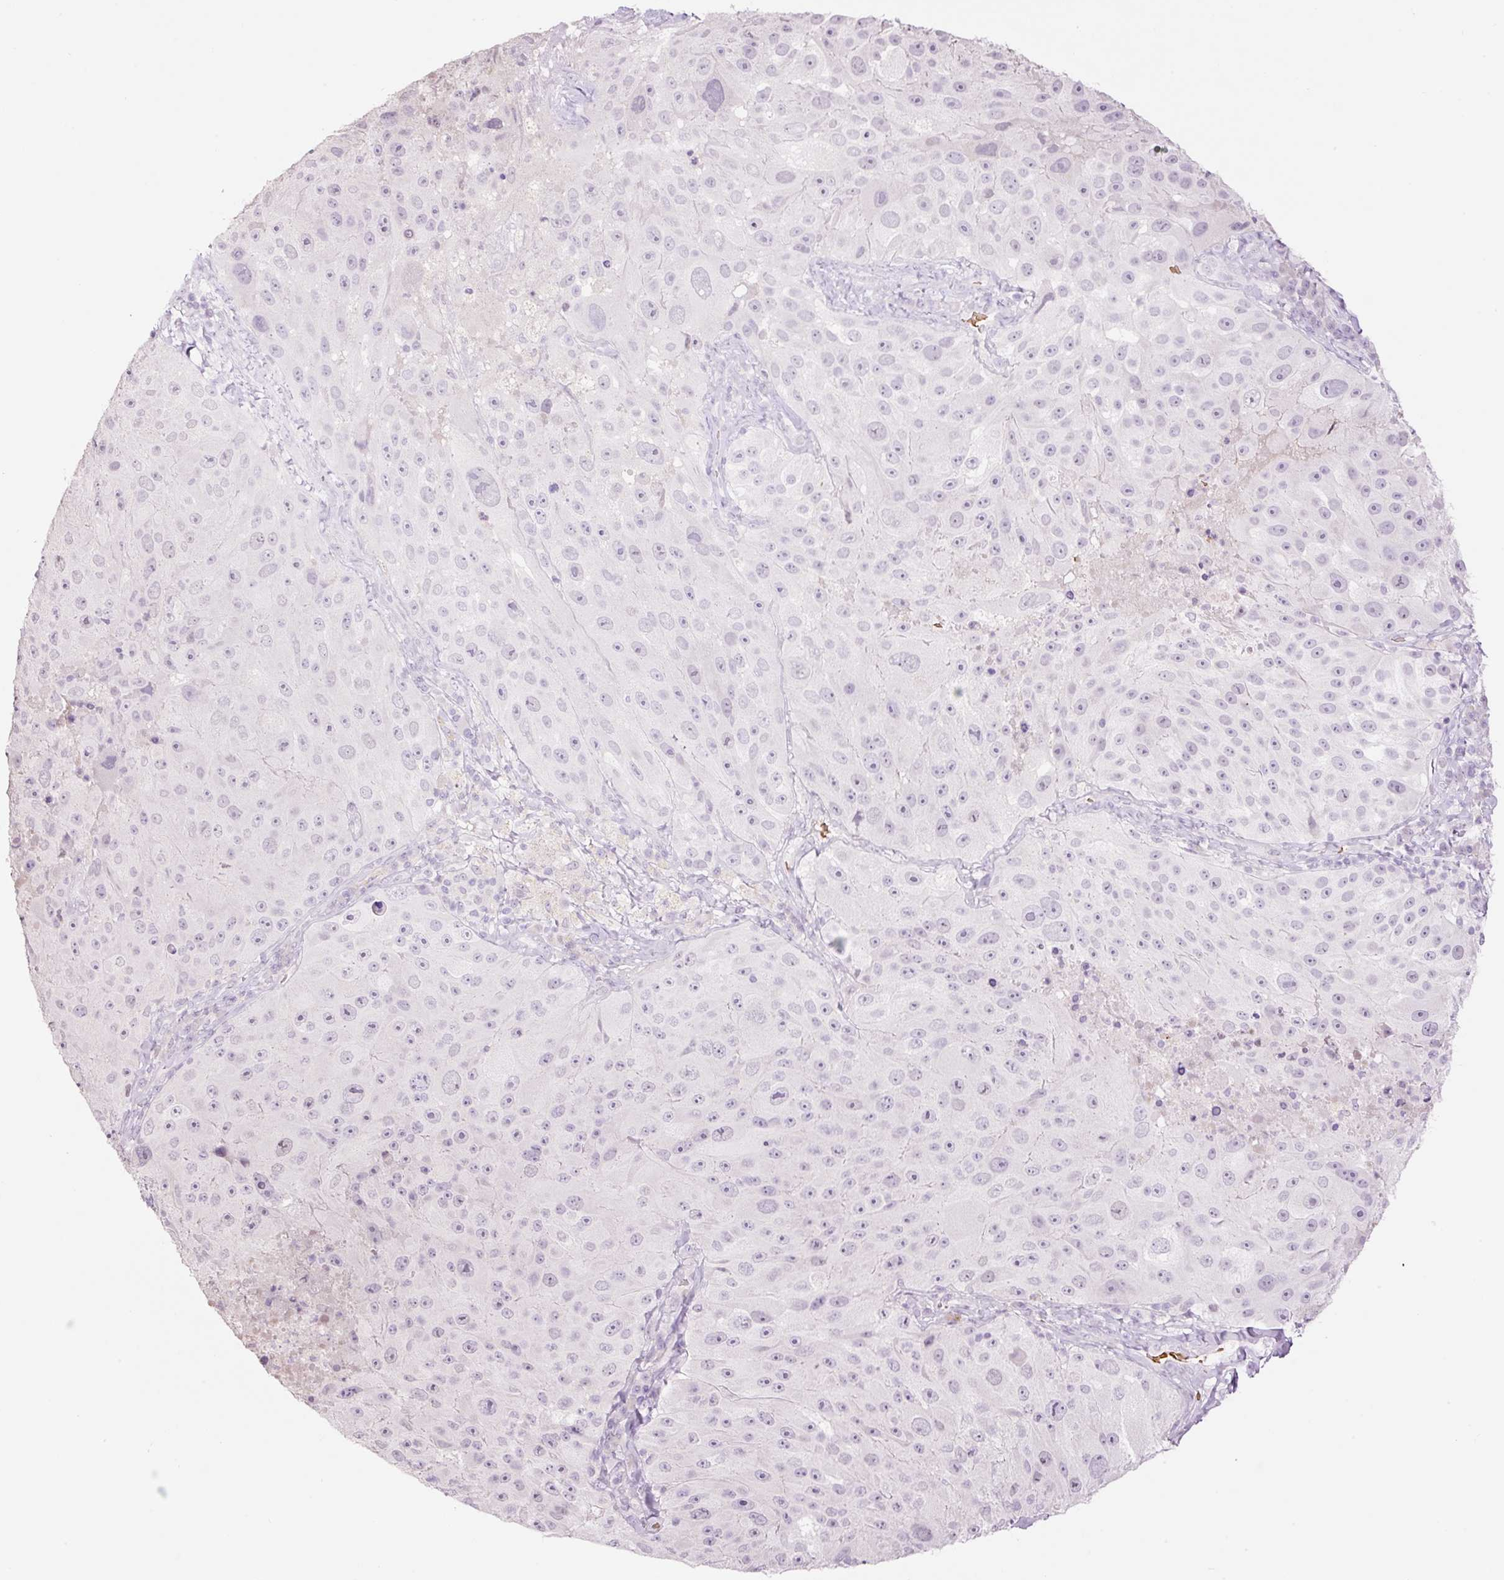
{"staining": {"intensity": "negative", "quantity": "none", "location": "none"}, "tissue": "melanoma", "cell_type": "Tumor cells", "image_type": "cancer", "snomed": [{"axis": "morphology", "description": "Malignant melanoma, Metastatic site"}, {"axis": "topography", "description": "Lymph node"}], "caption": "IHC of melanoma reveals no staining in tumor cells. (DAB (3,3'-diaminobenzidine) IHC, high magnification).", "gene": "LY6G6D", "patient": {"sex": "male", "age": 62}}